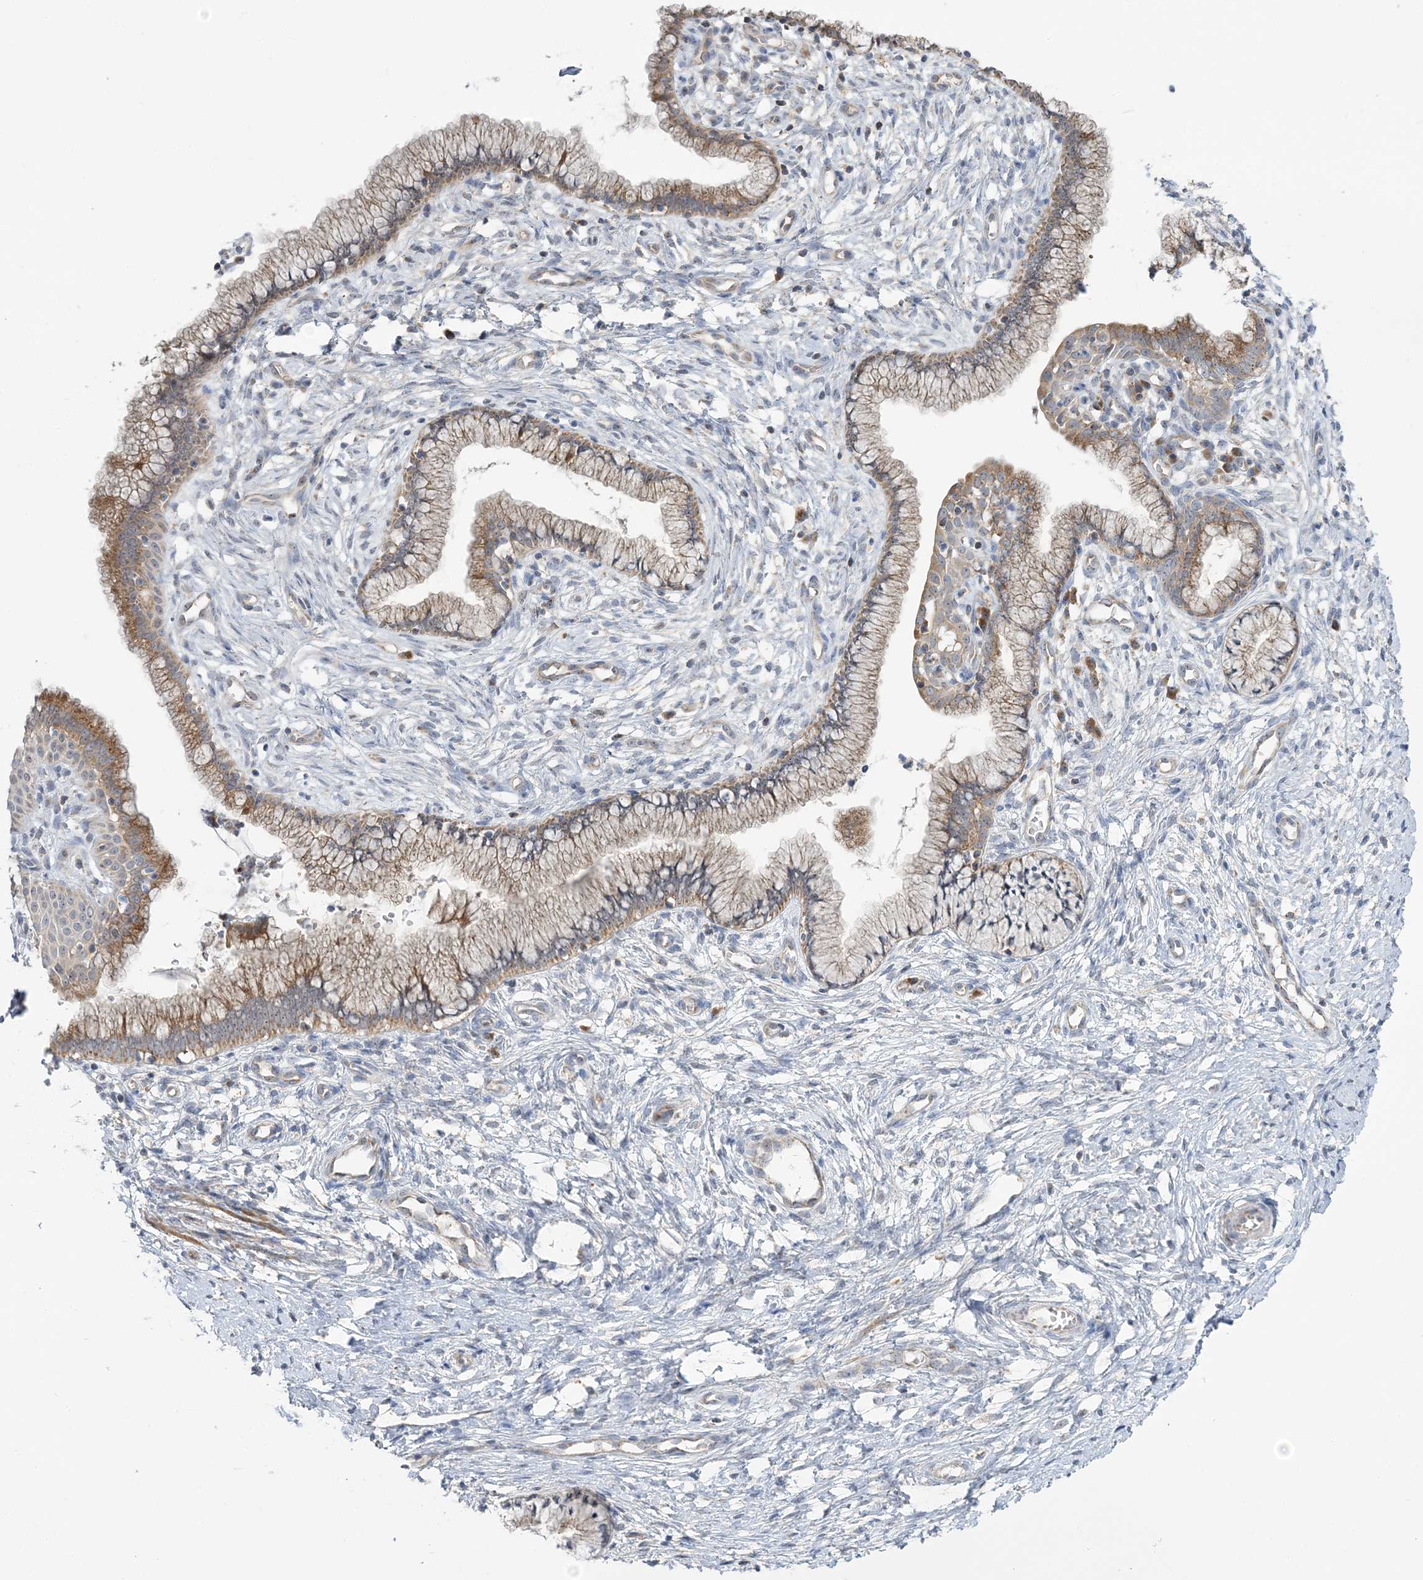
{"staining": {"intensity": "weak", "quantity": ">75%", "location": "cytoplasmic/membranous"}, "tissue": "cervix", "cell_type": "Glandular cells", "image_type": "normal", "snomed": [{"axis": "morphology", "description": "Normal tissue, NOS"}, {"axis": "topography", "description": "Cervix"}], "caption": "A low amount of weak cytoplasmic/membranous expression is present in approximately >75% of glandular cells in benign cervix. The staining was performed using DAB to visualize the protein expression in brown, while the nuclei were stained in blue with hematoxylin (Magnification: 20x).", "gene": "MMADHC", "patient": {"sex": "female", "age": 36}}